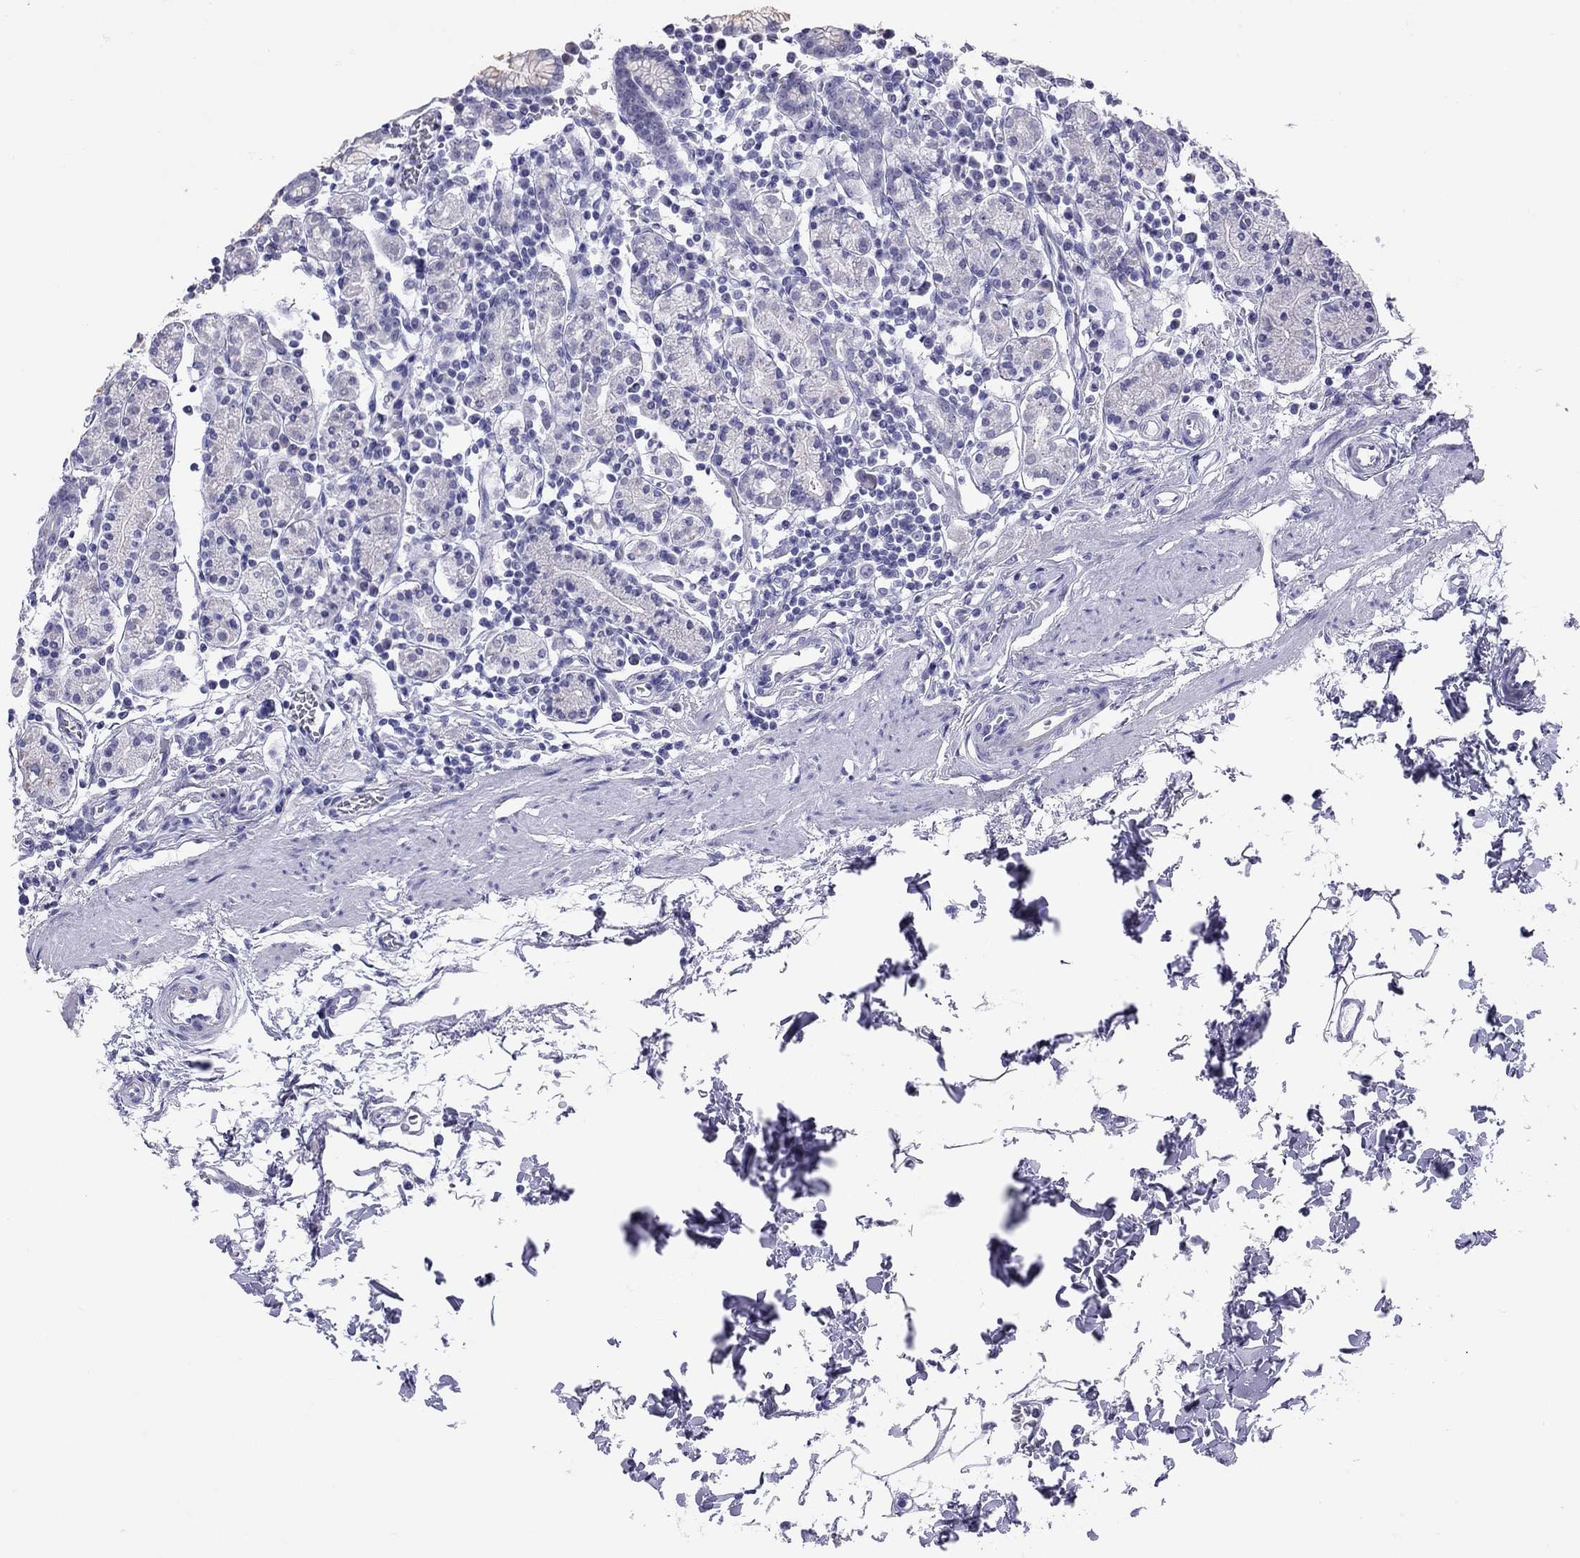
{"staining": {"intensity": "negative", "quantity": "none", "location": "none"}, "tissue": "stomach", "cell_type": "Glandular cells", "image_type": "normal", "snomed": [{"axis": "morphology", "description": "Normal tissue, NOS"}, {"axis": "topography", "description": "Stomach, upper"}, {"axis": "topography", "description": "Stomach"}], "caption": "Histopathology image shows no protein positivity in glandular cells of normal stomach. (DAB (3,3'-diaminobenzidine) immunohistochemistry visualized using brightfield microscopy, high magnification).", "gene": "LYAR", "patient": {"sex": "male", "age": 62}}